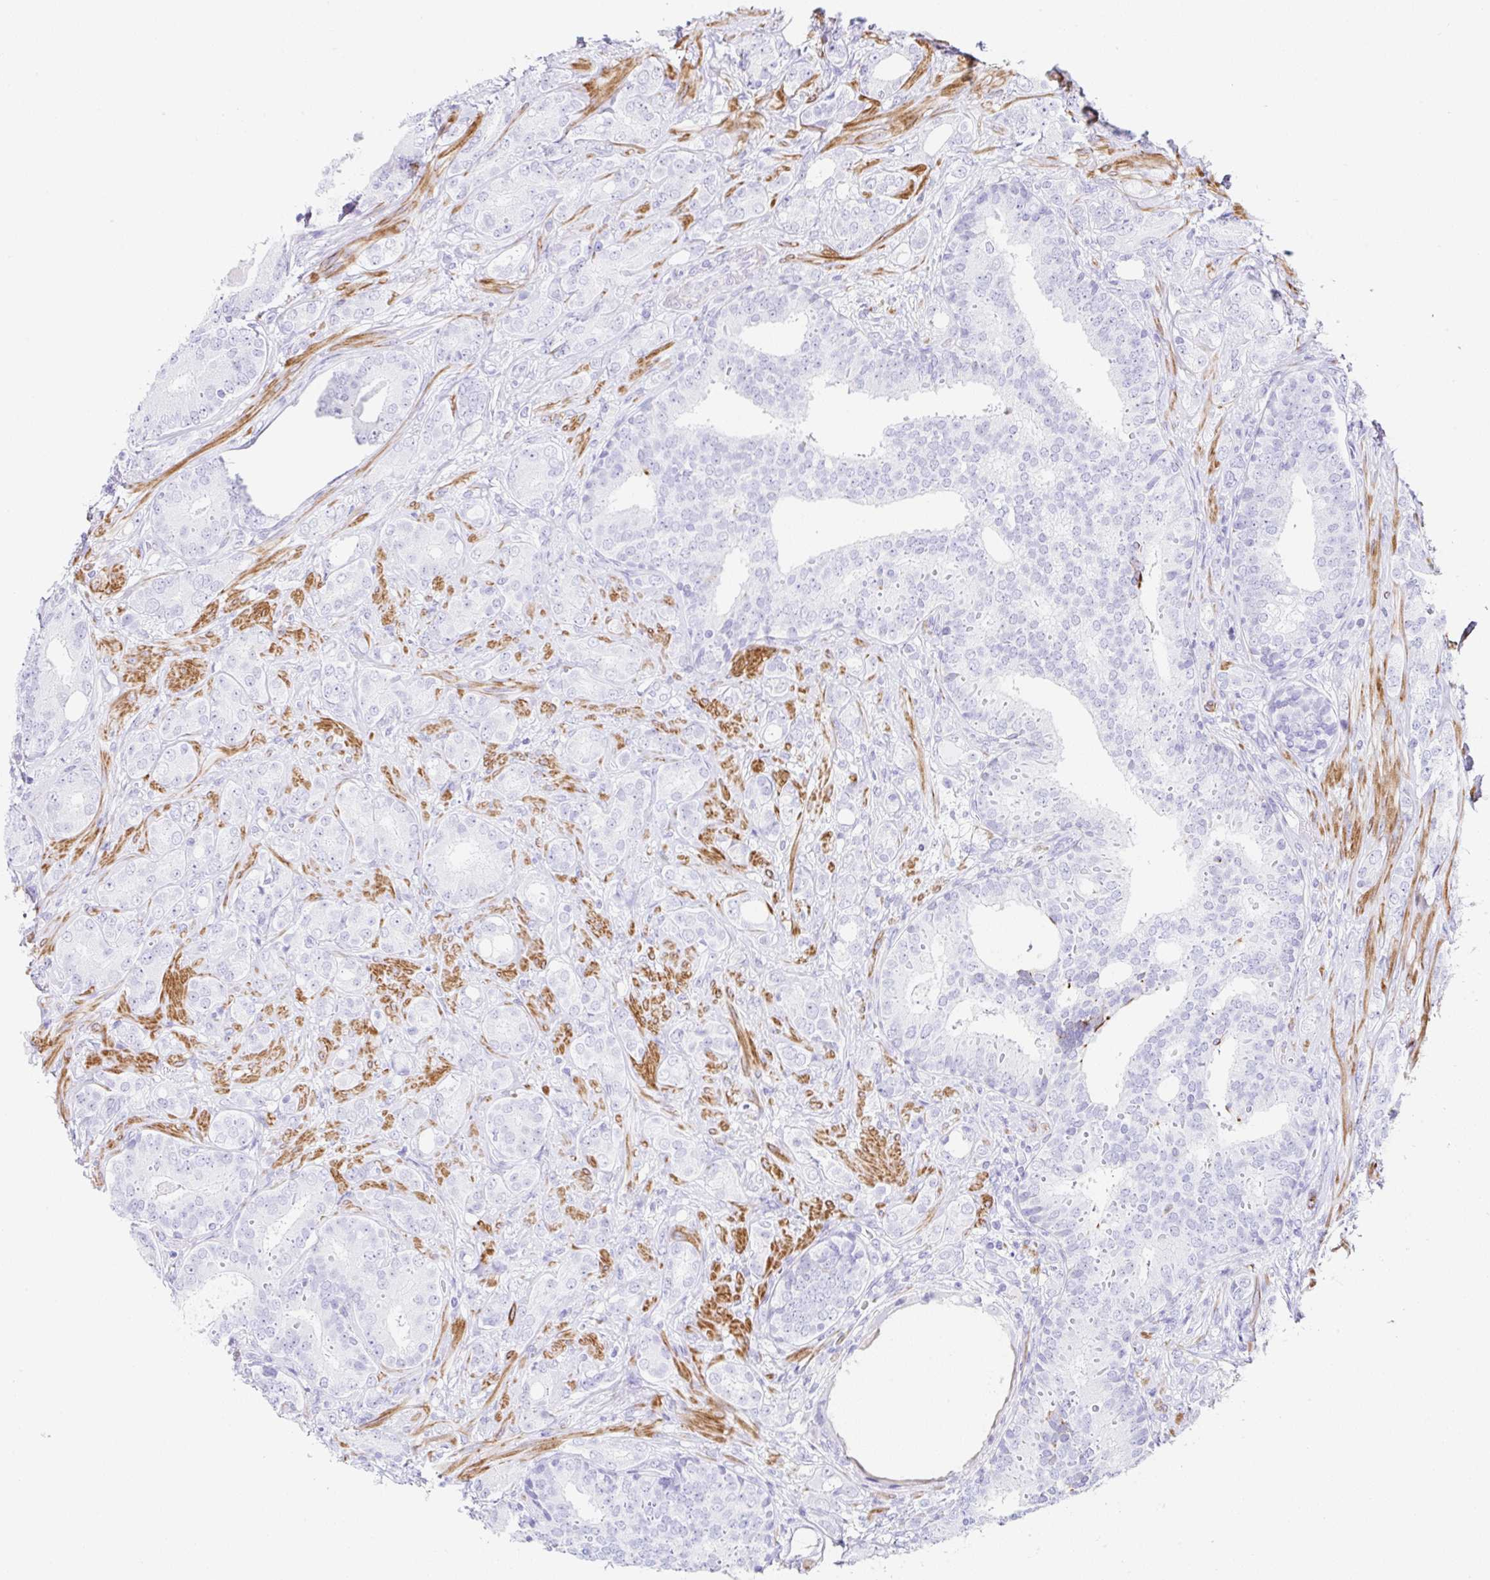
{"staining": {"intensity": "negative", "quantity": "none", "location": "none"}, "tissue": "prostate cancer", "cell_type": "Tumor cells", "image_type": "cancer", "snomed": [{"axis": "morphology", "description": "Adenocarcinoma, High grade"}, {"axis": "topography", "description": "Prostate"}], "caption": "Immunohistochemical staining of human prostate cancer reveals no significant expression in tumor cells.", "gene": "CLDND2", "patient": {"sex": "male", "age": 62}}